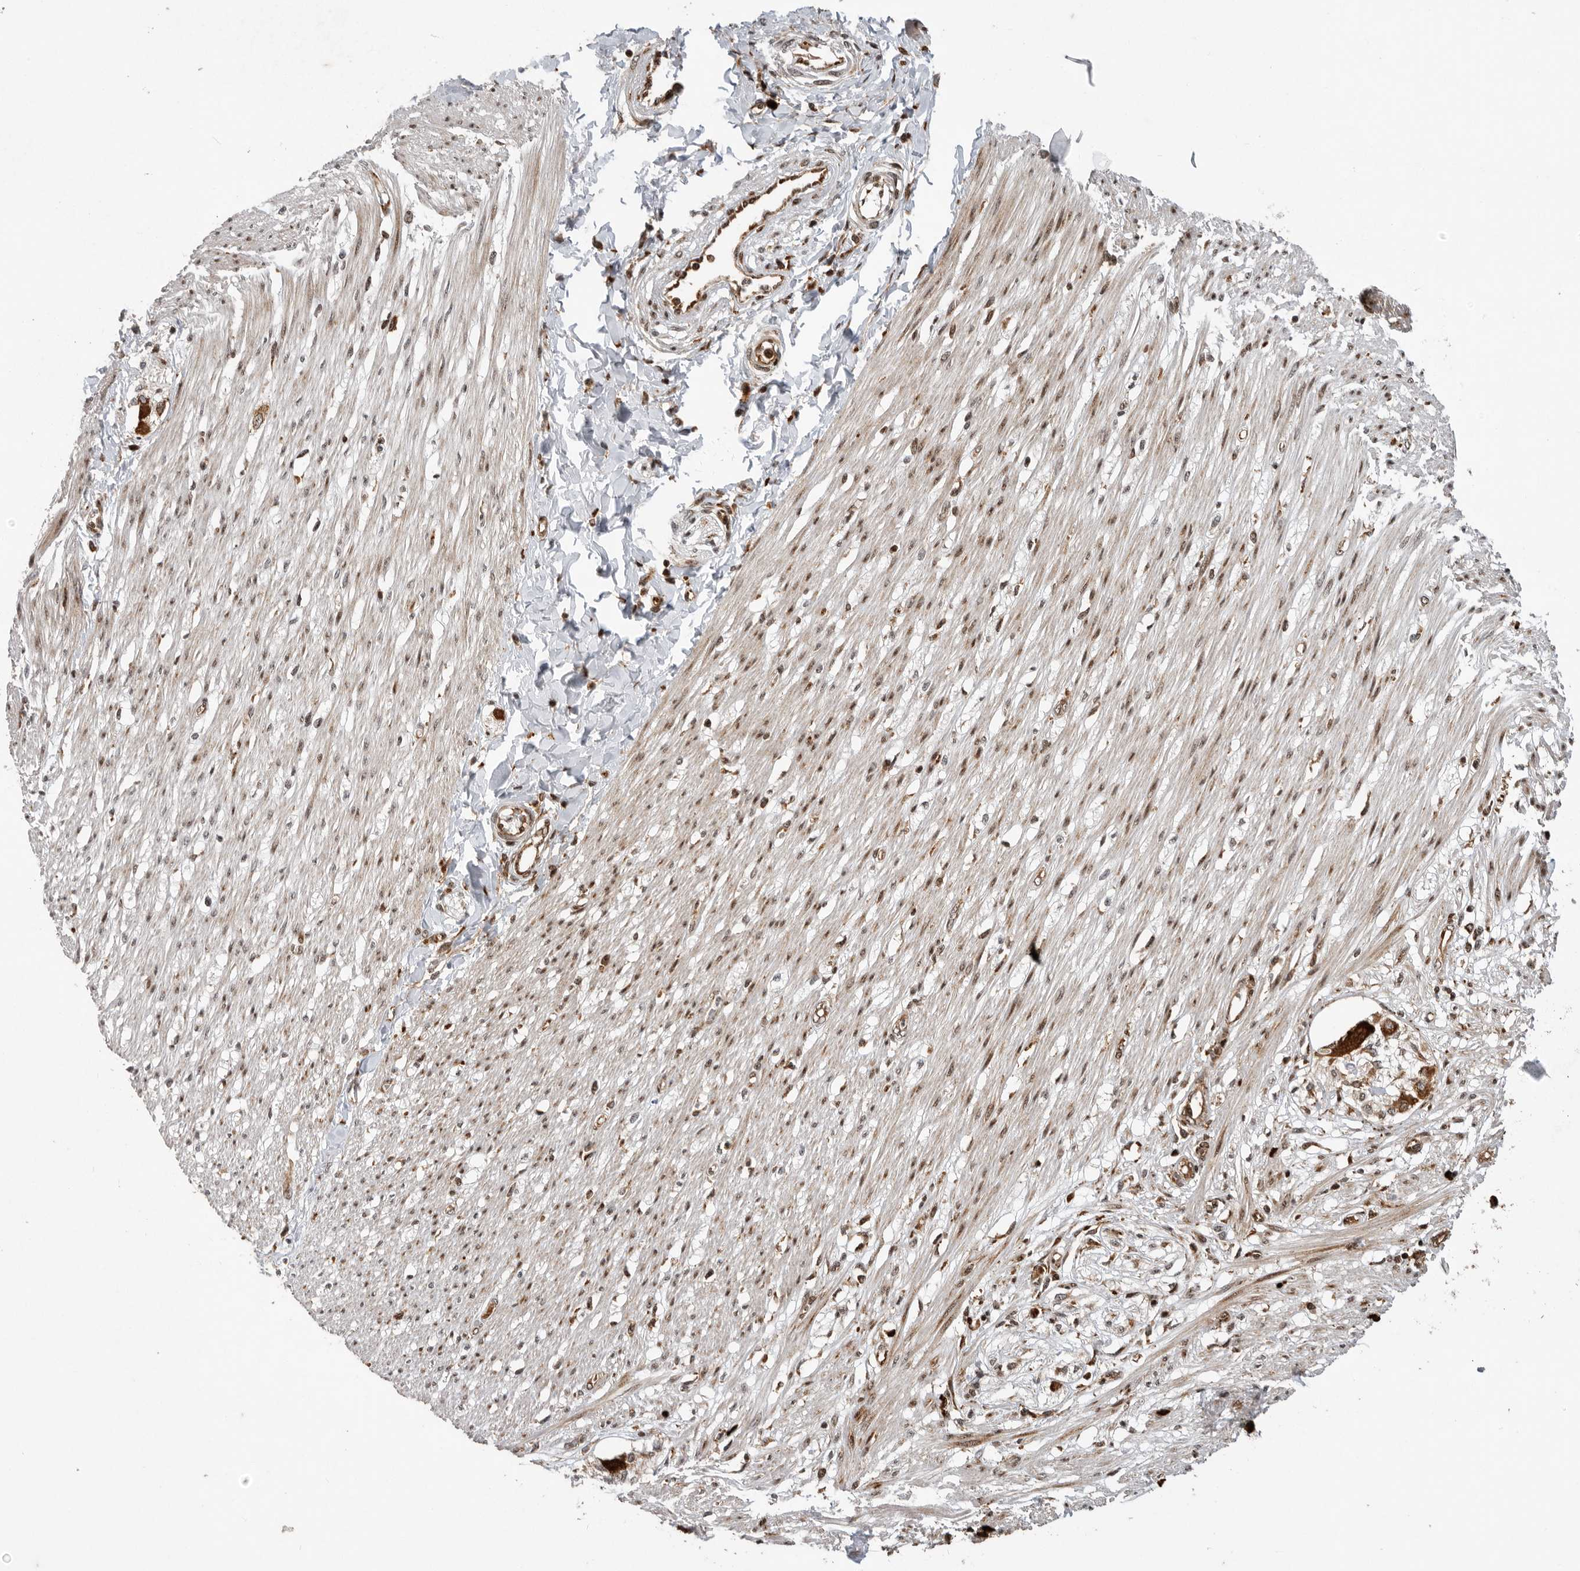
{"staining": {"intensity": "moderate", "quantity": "25%-75%", "location": "cytoplasmic/membranous,nuclear"}, "tissue": "smooth muscle", "cell_type": "Smooth muscle cells", "image_type": "normal", "snomed": [{"axis": "morphology", "description": "Normal tissue, NOS"}, {"axis": "morphology", "description": "Adenocarcinoma, NOS"}, {"axis": "topography", "description": "Colon"}, {"axis": "topography", "description": "Peripheral nerve tissue"}], "caption": "This photomicrograph exhibits unremarkable smooth muscle stained with IHC to label a protein in brown. The cytoplasmic/membranous,nuclear of smooth muscle cells show moderate positivity for the protein. Nuclei are counter-stained blue.", "gene": "FZD3", "patient": {"sex": "male", "age": 14}}